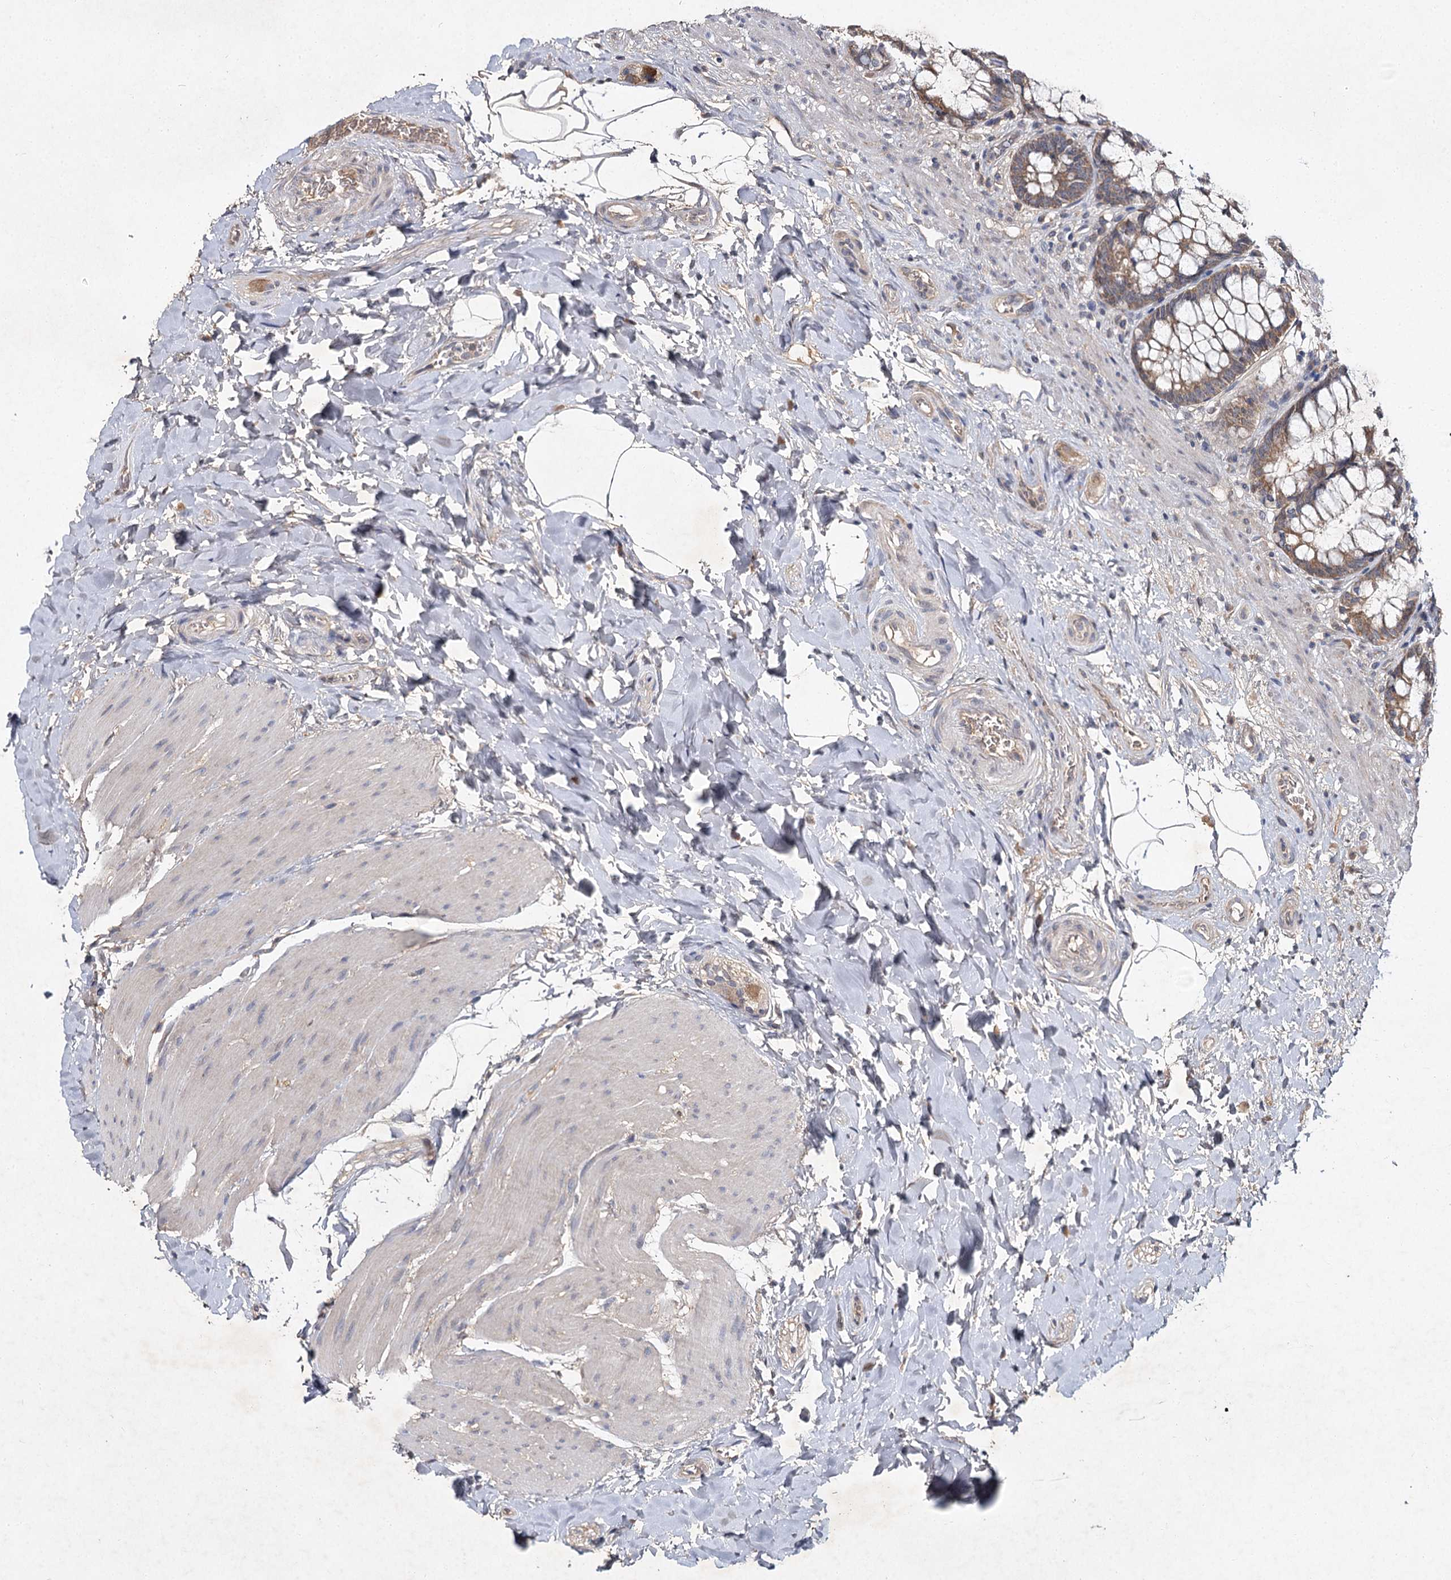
{"staining": {"intensity": "moderate", "quantity": ">75%", "location": "cytoplasmic/membranous"}, "tissue": "rectum", "cell_type": "Glandular cells", "image_type": "normal", "snomed": [{"axis": "morphology", "description": "Normal tissue, NOS"}, {"axis": "topography", "description": "Rectum"}], "caption": "A photomicrograph of rectum stained for a protein exhibits moderate cytoplasmic/membranous brown staining in glandular cells.", "gene": "MFN1", "patient": {"sex": "male", "age": 64}}